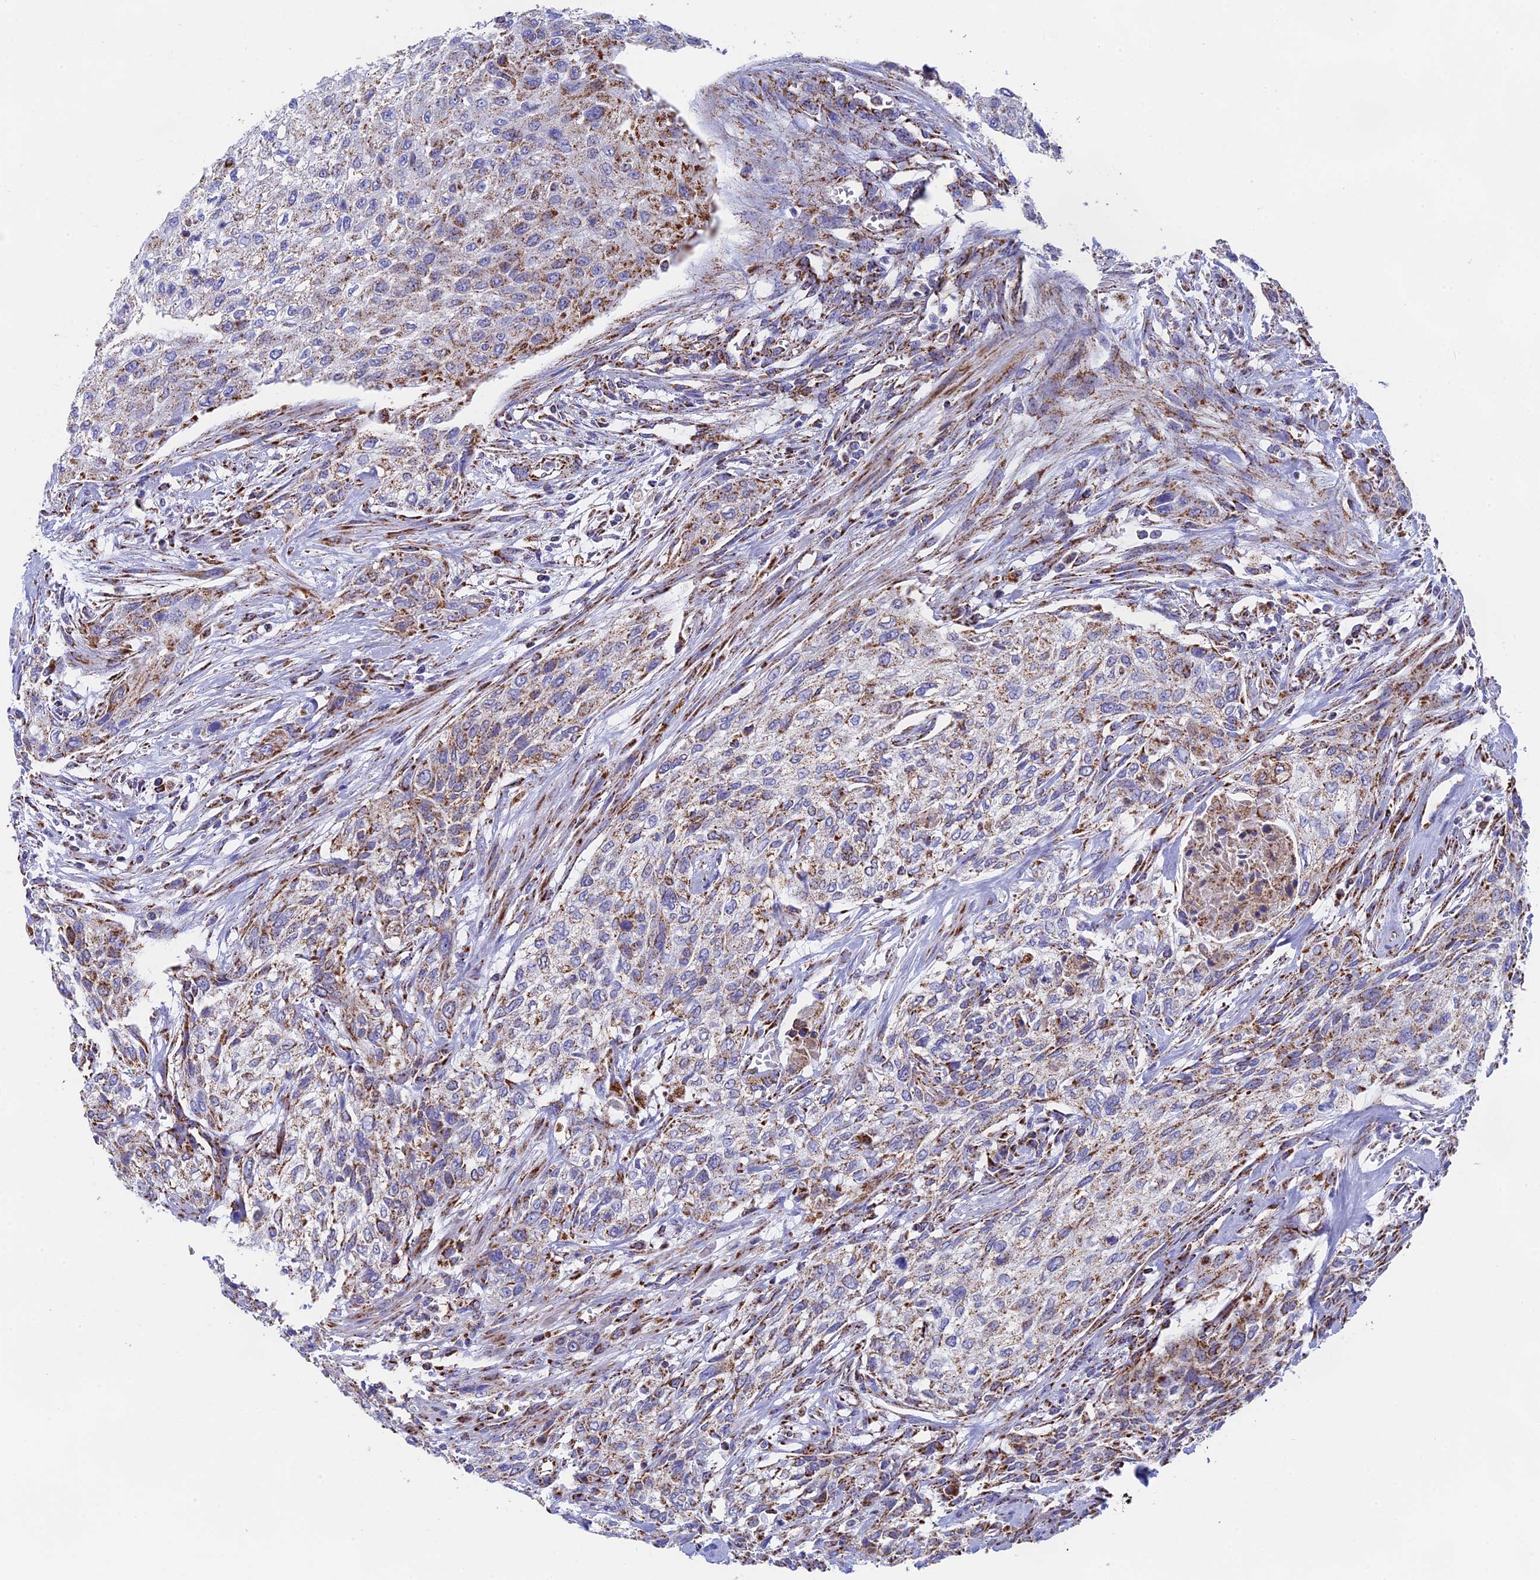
{"staining": {"intensity": "moderate", "quantity": "25%-75%", "location": "cytoplasmic/membranous"}, "tissue": "urothelial cancer", "cell_type": "Tumor cells", "image_type": "cancer", "snomed": [{"axis": "morphology", "description": "Urothelial carcinoma, High grade"}, {"axis": "topography", "description": "Urinary bladder"}], "caption": "Urothelial cancer stained with a brown dye shows moderate cytoplasmic/membranous positive positivity in approximately 25%-75% of tumor cells.", "gene": "NDUFA5", "patient": {"sex": "male", "age": 35}}